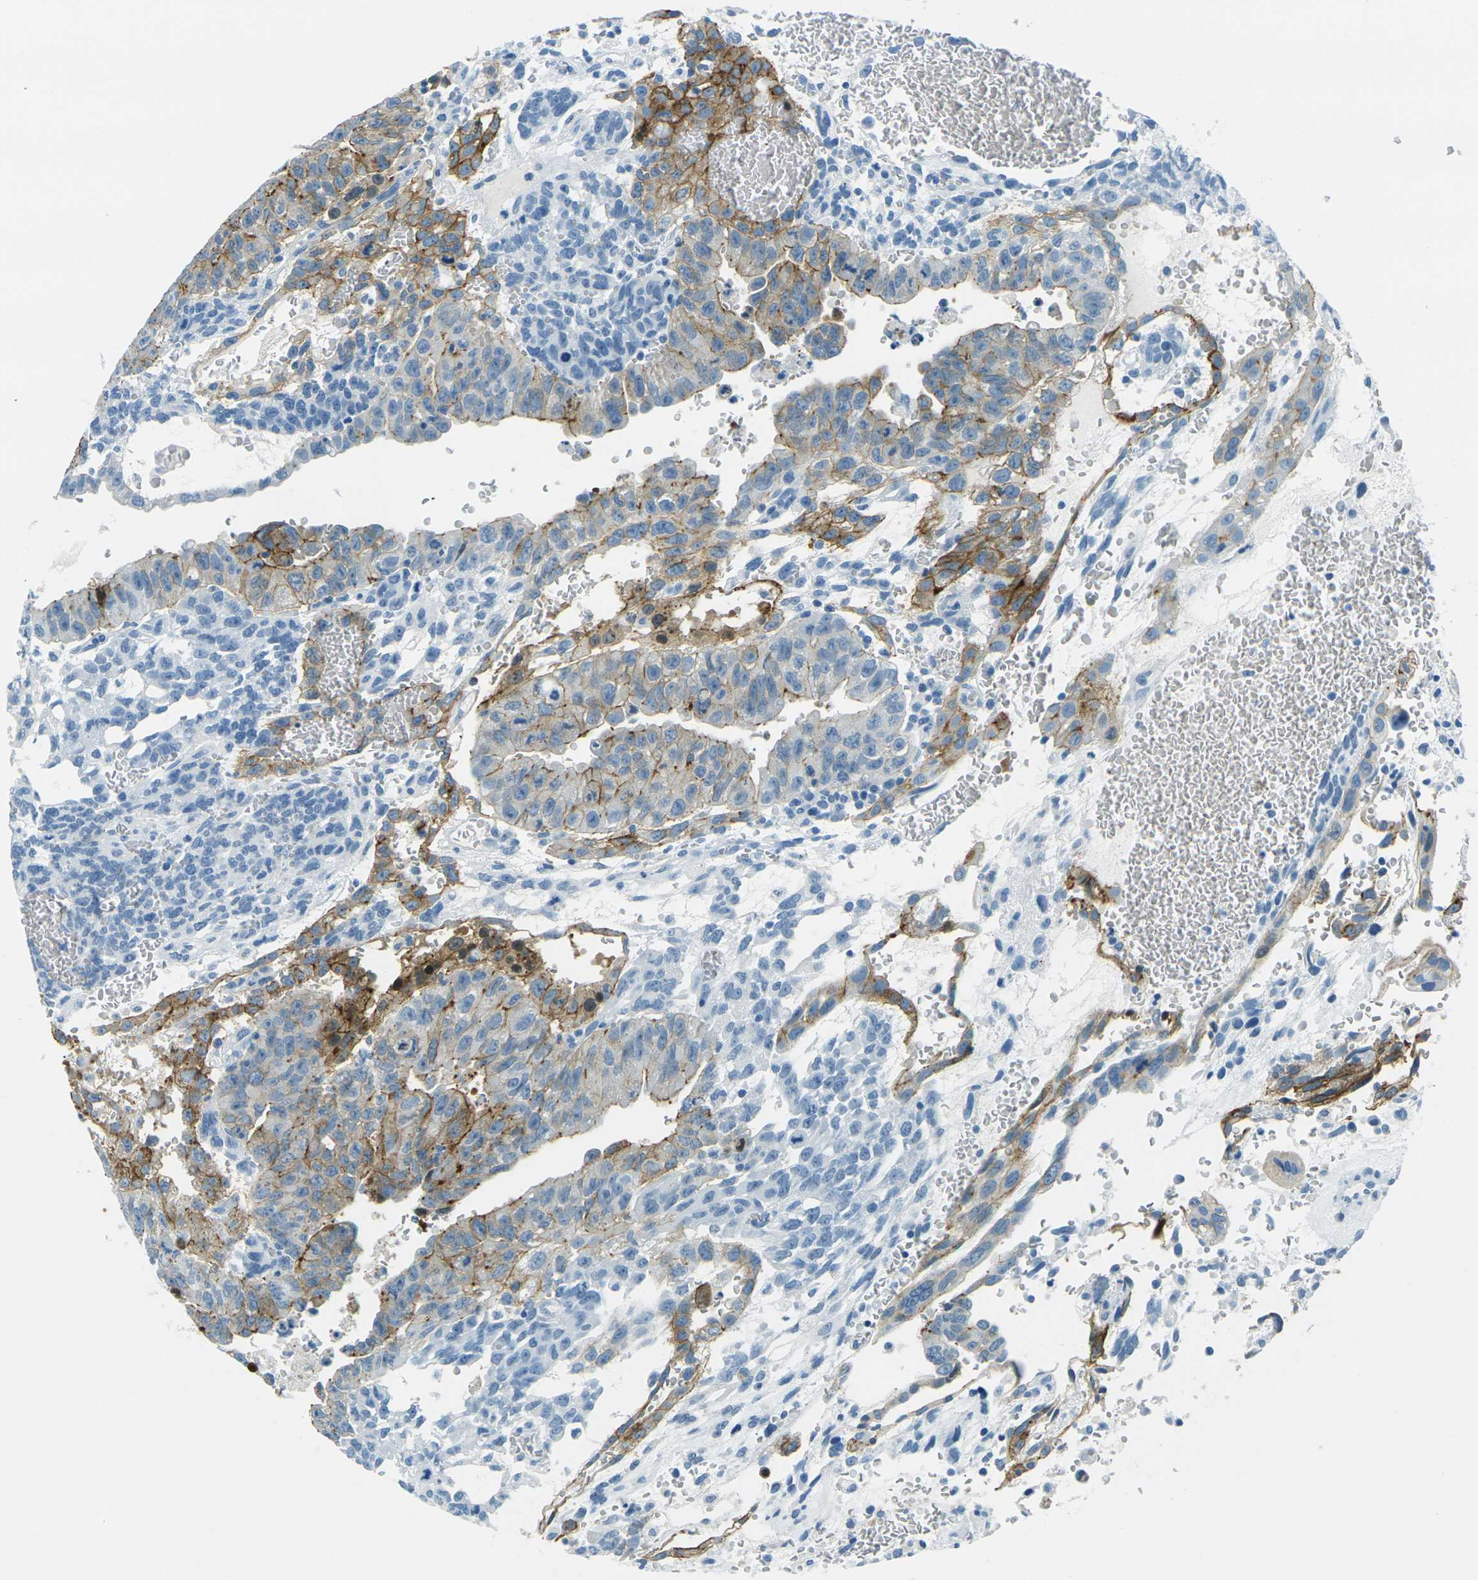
{"staining": {"intensity": "moderate", "quantity": "25%-75%", "location": "cytoplasmic/membranous"}, "tissue": "testis cancer", "cell_type": "Tumor cells", "image_type": "cancer", "snomed": [{"axis": "morphology", "description": "Seminoma, NOS"}, {"axis": "morphology", "description": "Carcinoma, Embryonal, NOS"}, {"axis": "topography", "description": "Testis"}], "caption": "Testis cancer tissue exhibits moderate cytoplasmic/membranous staining in about 25%-75% of tumor cells", "gene": "OCLN", "patient": {"sex": "male", "age": 52}}